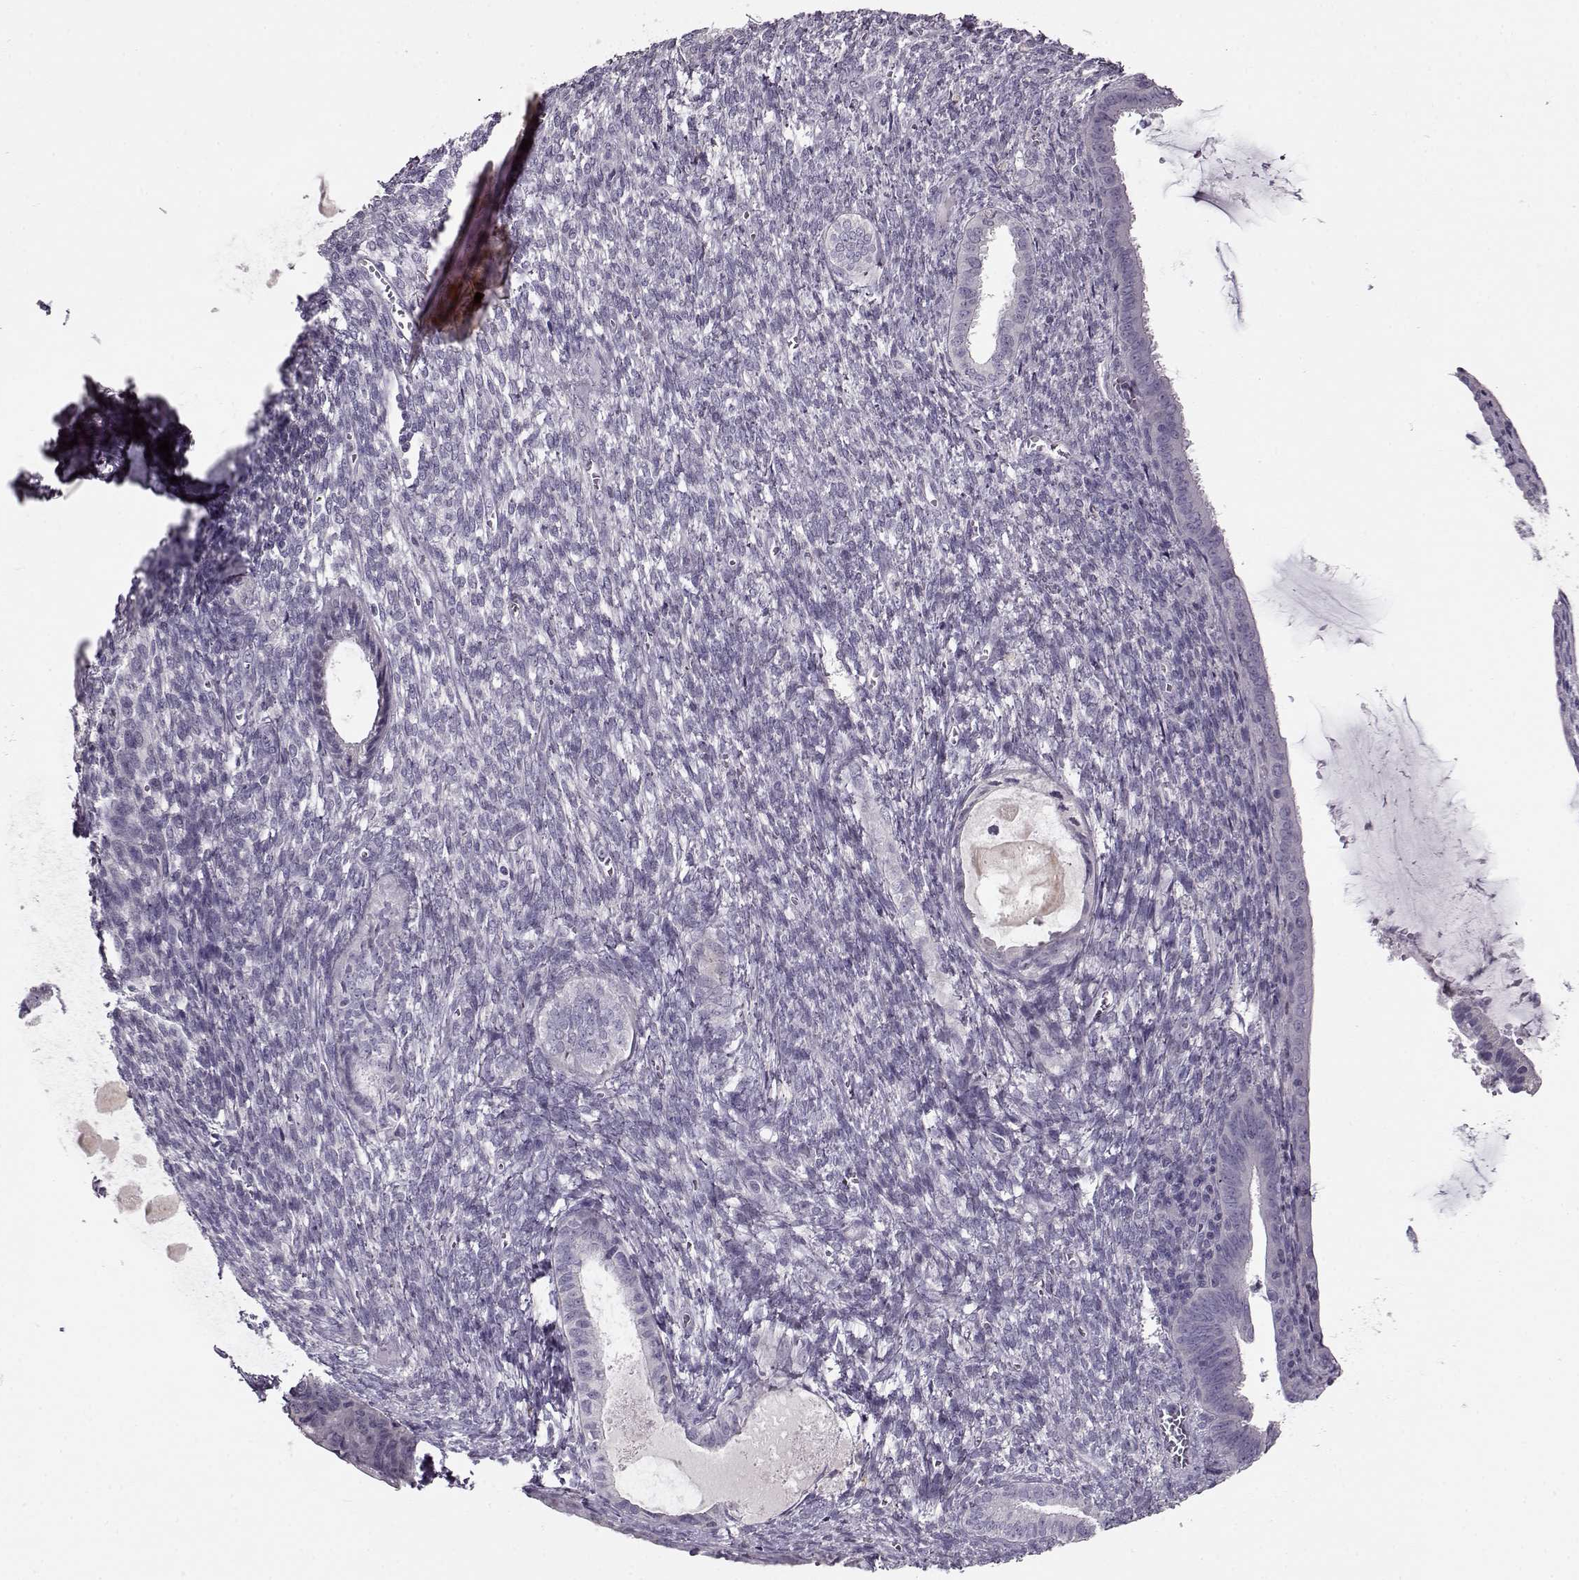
{"staining": {"intensity": "negative", "quantity": "none", "location": "none"}, "tissue": "endometrial cancer", "cell_type": "Tumor cells", "image_type": "cancer", "snomed": [{"axis": "morphology", "description": "Adenocarcinoma, NOS"}, {"axis": "topography", "description": "Endometrium"}], "caption": "Immunohistochemistry of human endometrial cancer (adenocarcinoma) demonstrates no expression in tumor cells.", "gene": "RP1L1", "patient": {"sex": "female", "age": 86}}